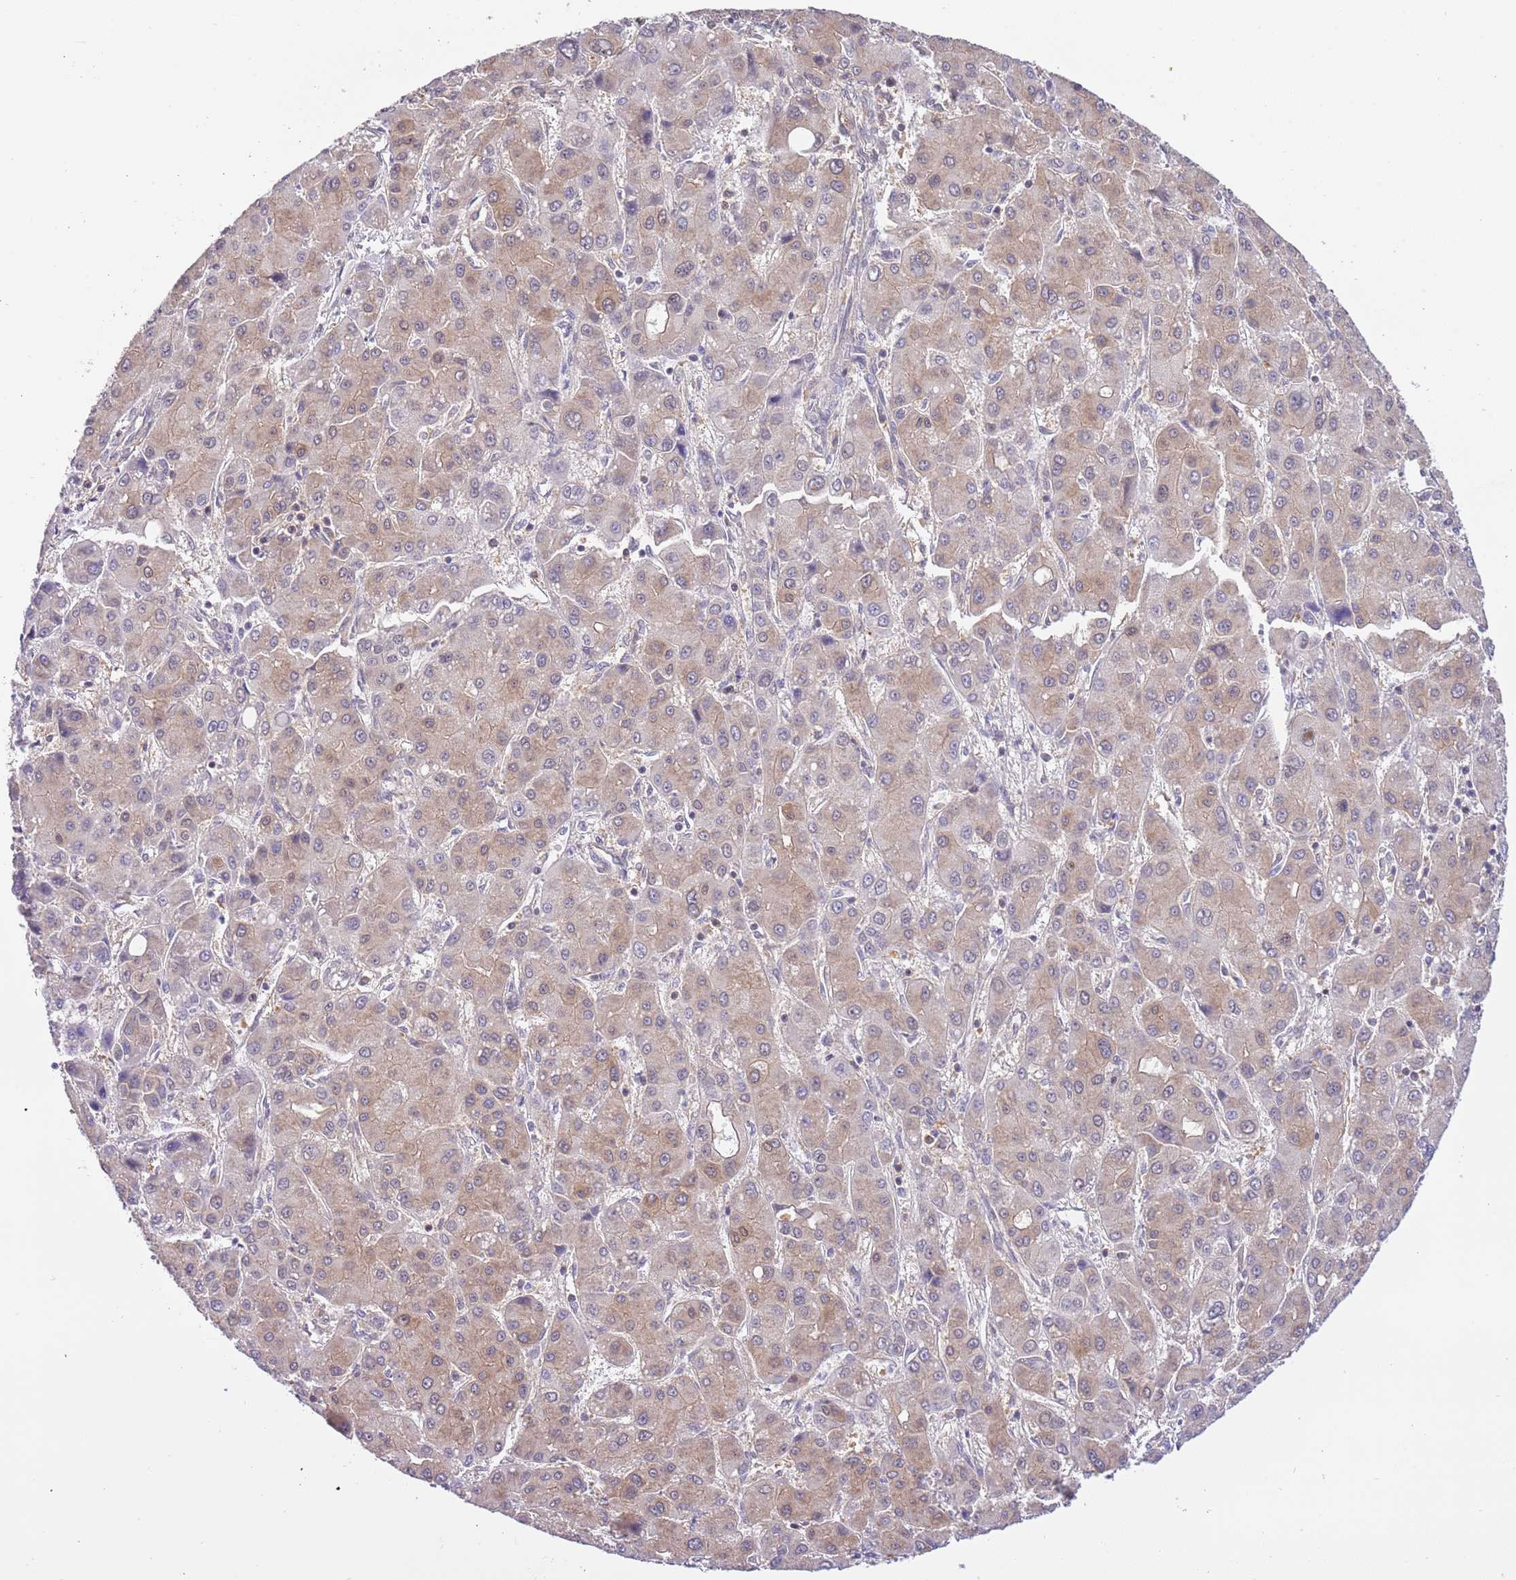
{"staining": {"intensity": "moderate", "quantity": "25%-75%", "location": "cytoplasmic/membranous"}, "tissue": "liver cancer", "cell_type": "Tumor cells", "image_type": "cancer", "snomed": [{"axis": "morphology", "description": "Carcinoma, Hepatocellular, NOS"}, {"axis": "topography", "description": "Liver"}], "caption": "The image reveals staining of liver cancer, revealing moderate cytoplasmic/membranous protein expression (brown color) within tumor cells. The protein is shown in brown color, while the nuclei are stained blue.", "gene": "STIP1", "patient": {"sex": "male", "age": 55}}